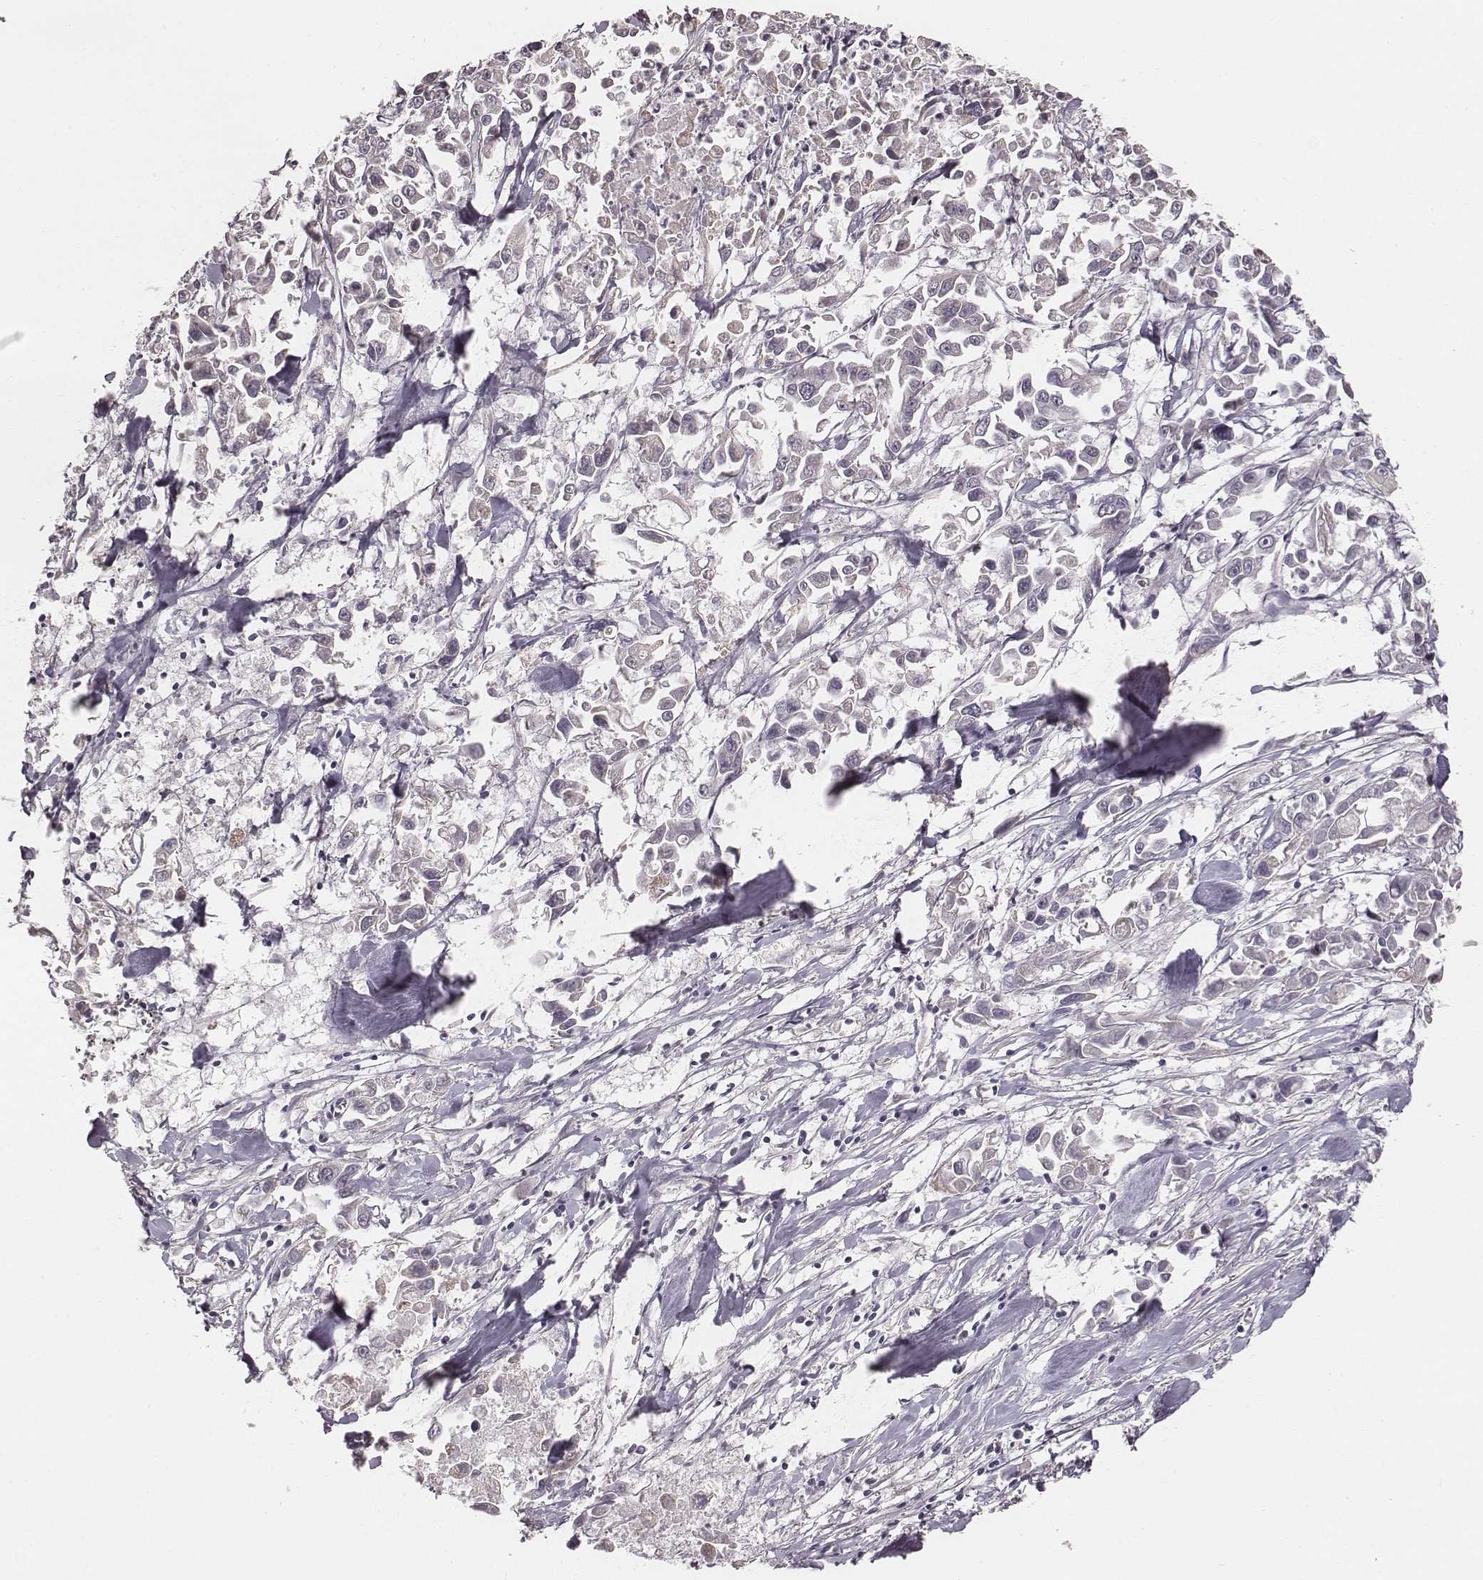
{"staining": {"intensity": "negative", "quantity": "none", "location": "none"}, "tissue": "pancreatic cancer", "cell_type": "Tumor cells", "image_type": "cancer", "snomed": [{"axis": "morphology", "description": "Adenocarcinoma, NOS"}, {"axis": "topography", "description": "Pancreas"}], "caption": "Tumor cells show no significant expression in adenocarcinoma (pancreatic). (Brightfield microscopy of DAB (3,3'-diaminobenzidine) immunohistochemistry at high magnification).", "gene": "SLC7A4", "patient": {"sex": "female", "age": 83}}